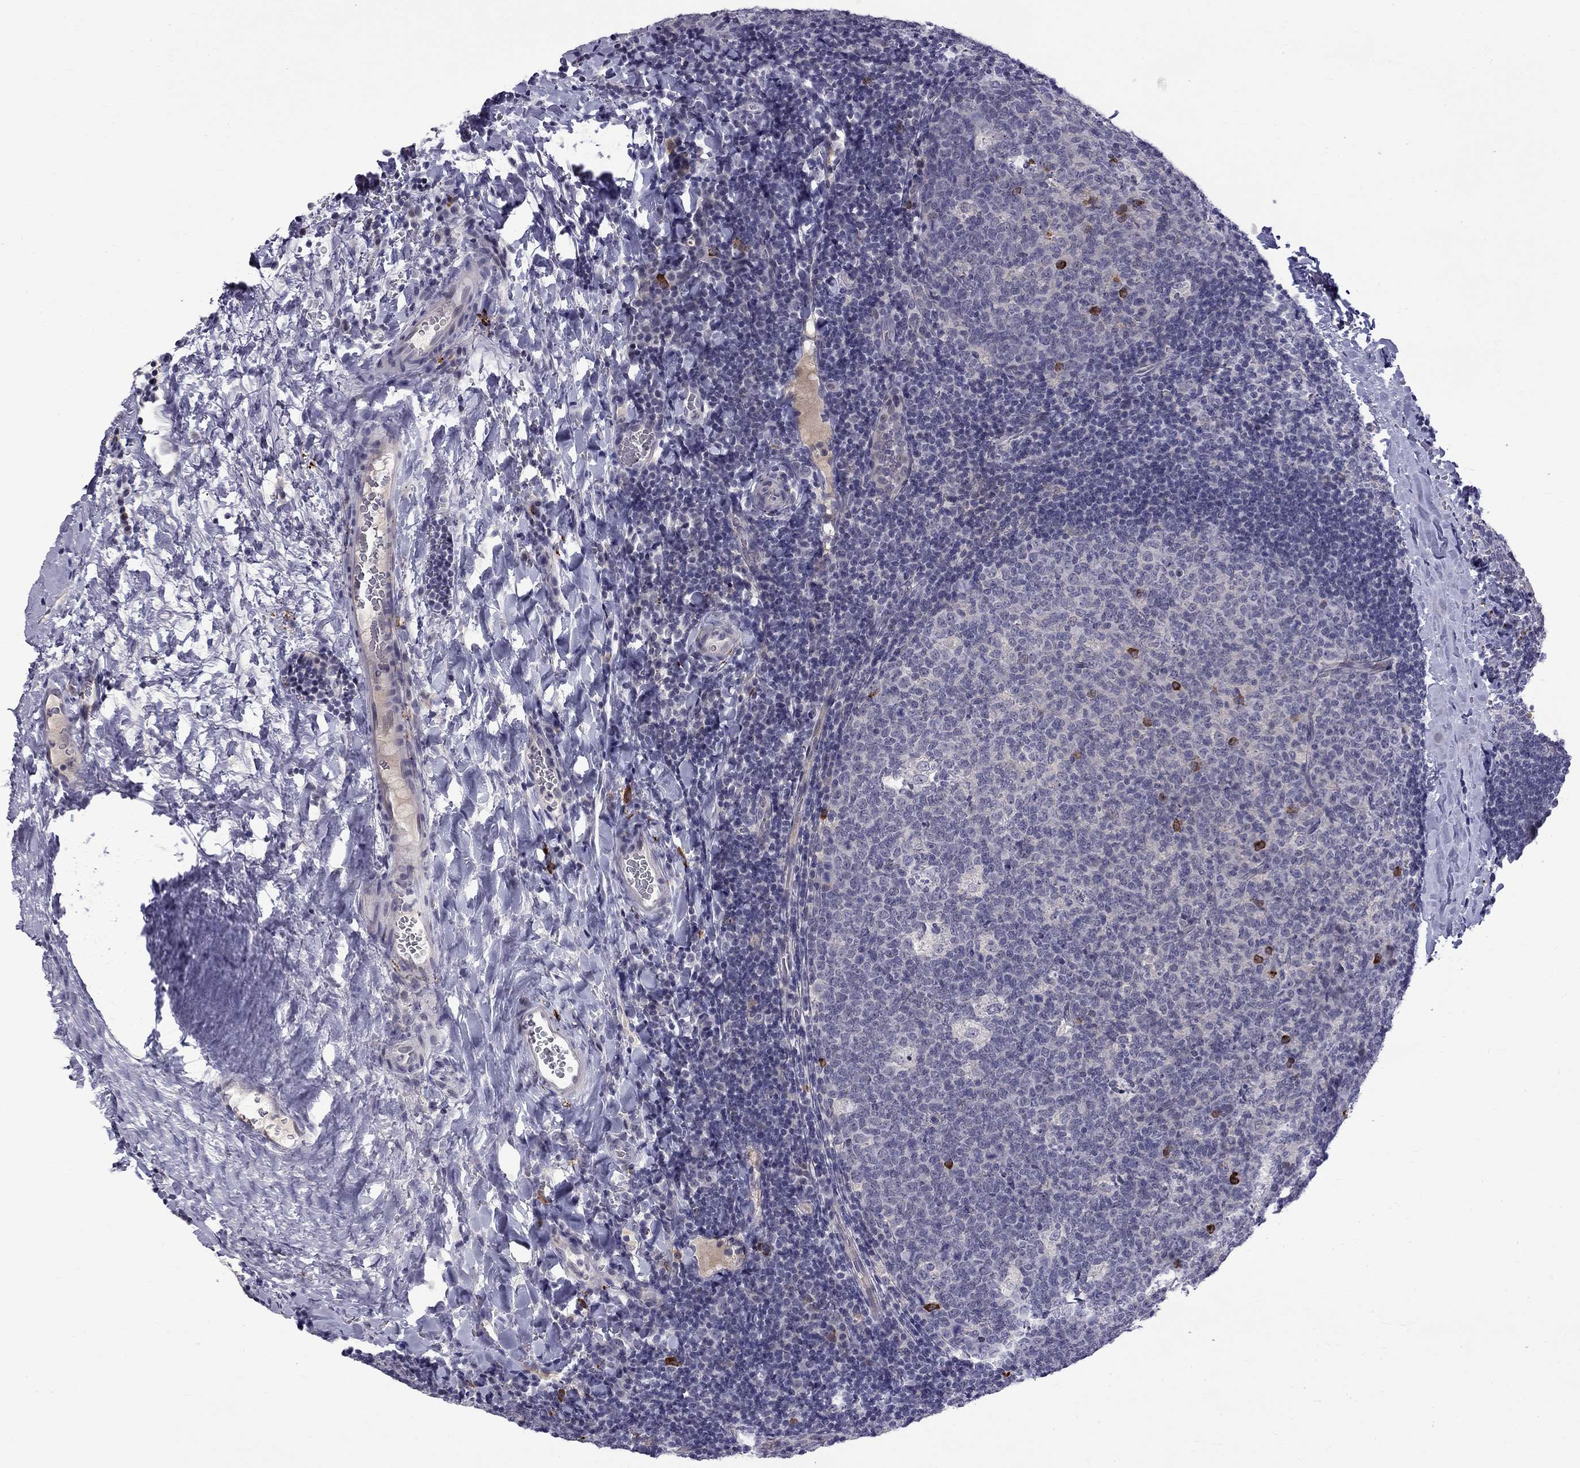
{"staining": {"intensity": "strong", "quantity": "<25%", "location": "nuclear"}, "tissue": "tonsil", "cell_type": "Germinal center cells", "image_type": "normal", "snomed": [{"axis": "morphology", "description": "Normal tissue, NOS"}, {"axis": "topography", "description": "Tonsil"}], "caption": "Brown immunohistochemical staining in unremarkable human tonsil shows strong nuclear expression in approximately <25% of germinal center cells.", "gene": "RTL9", "patient": {"sex": "male", "age": 17}}